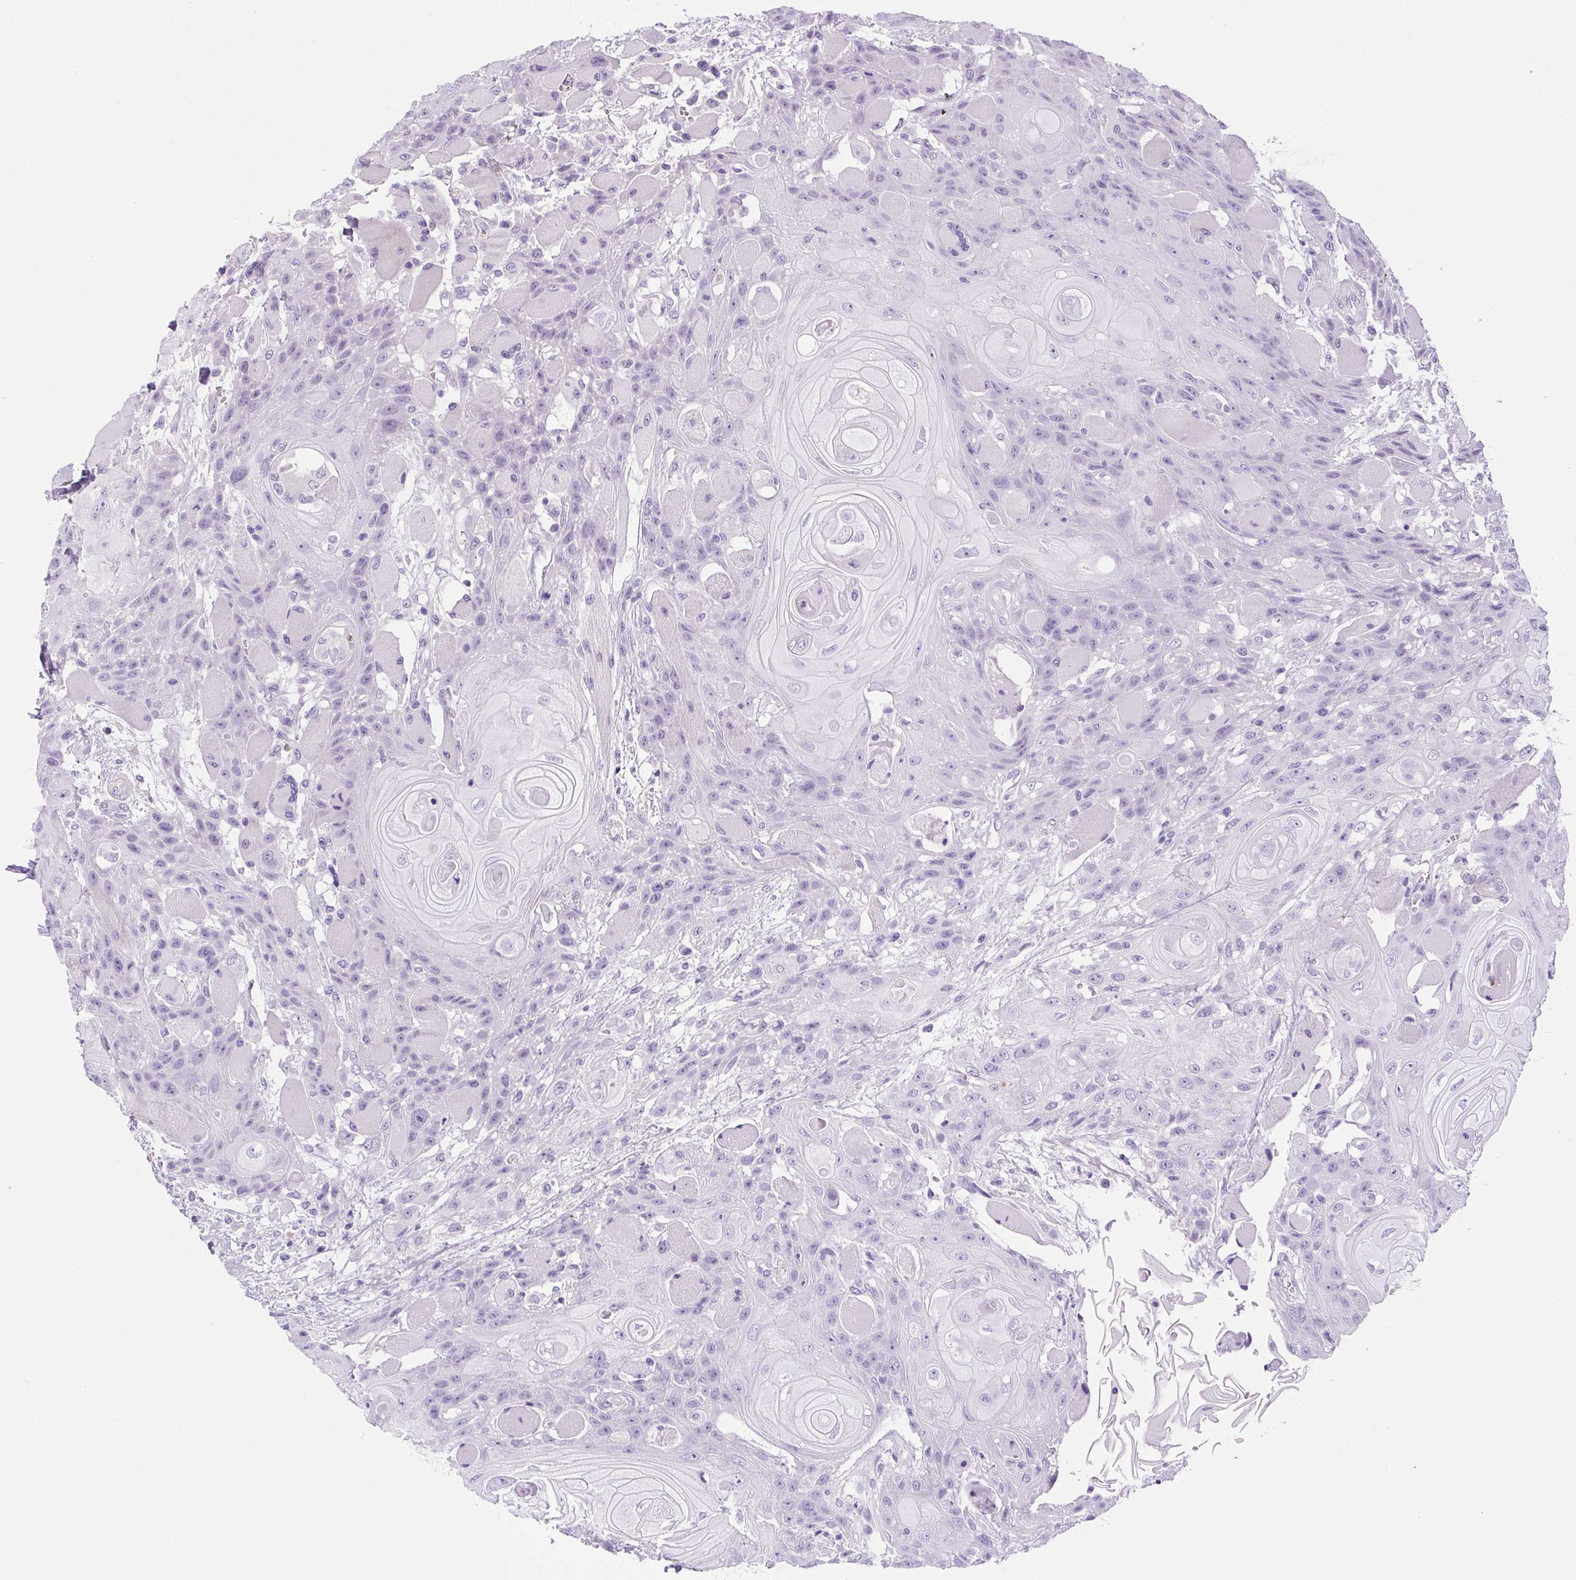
{"staining": {"intensity": "negative", "quantity": "none", "location": "none"}, "tissue": "head and neck cancer", "cell_type": "Tumor cells", "image_type": "cancer", "snomed": [{"axis": "morphology", "description": "Squamous cell carcinoma, NOS"}, {"axis": "topography", "description": "Head-Neck"}], "caption": "The micrograph demonstrates no significant staining in tumor cells of head and neck squamous cell carcinoma.", "gene": "VWA7", "patient": {"sex": "female", "age": 43}}